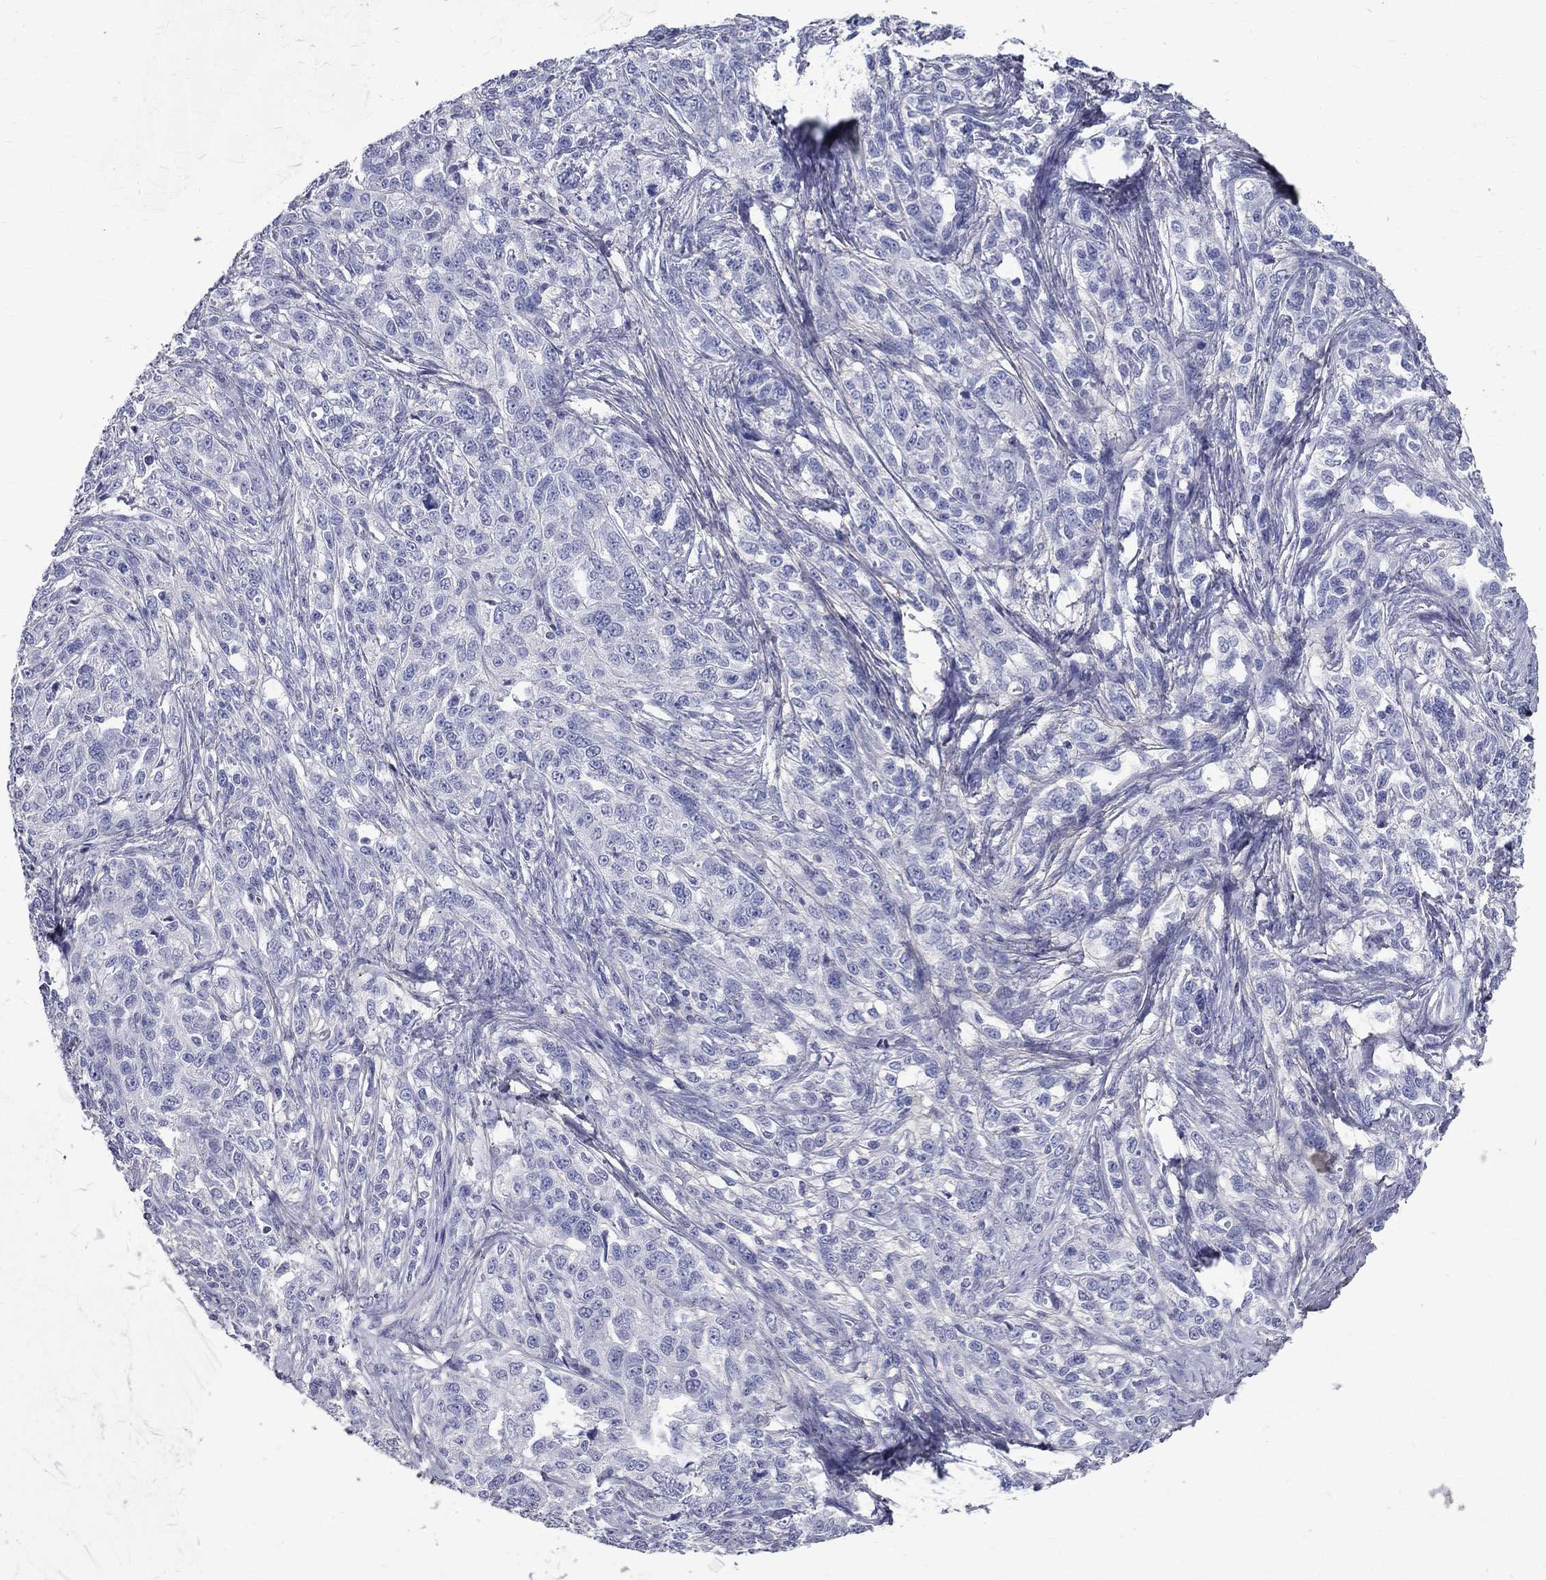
{"staining": {"intensity": "negative", "quantity": "none", "location": "none"}, "tissue": "ovarian cancer", "cell_type": "Tumor cells", "image_type": "cancer", "snomed": [{"axis": "morphology", "description": "Cystadenocarcinoma, serous, NOS"}, {"axis": "topography", "description": "Ovary"}], "caption": "IHC of ovarian cancer (serous cystadenocarcinoma) exhibits no staining in tumor cells.", "gene": "ANXA10", "patient": {"sex": "female", "age": 71}}